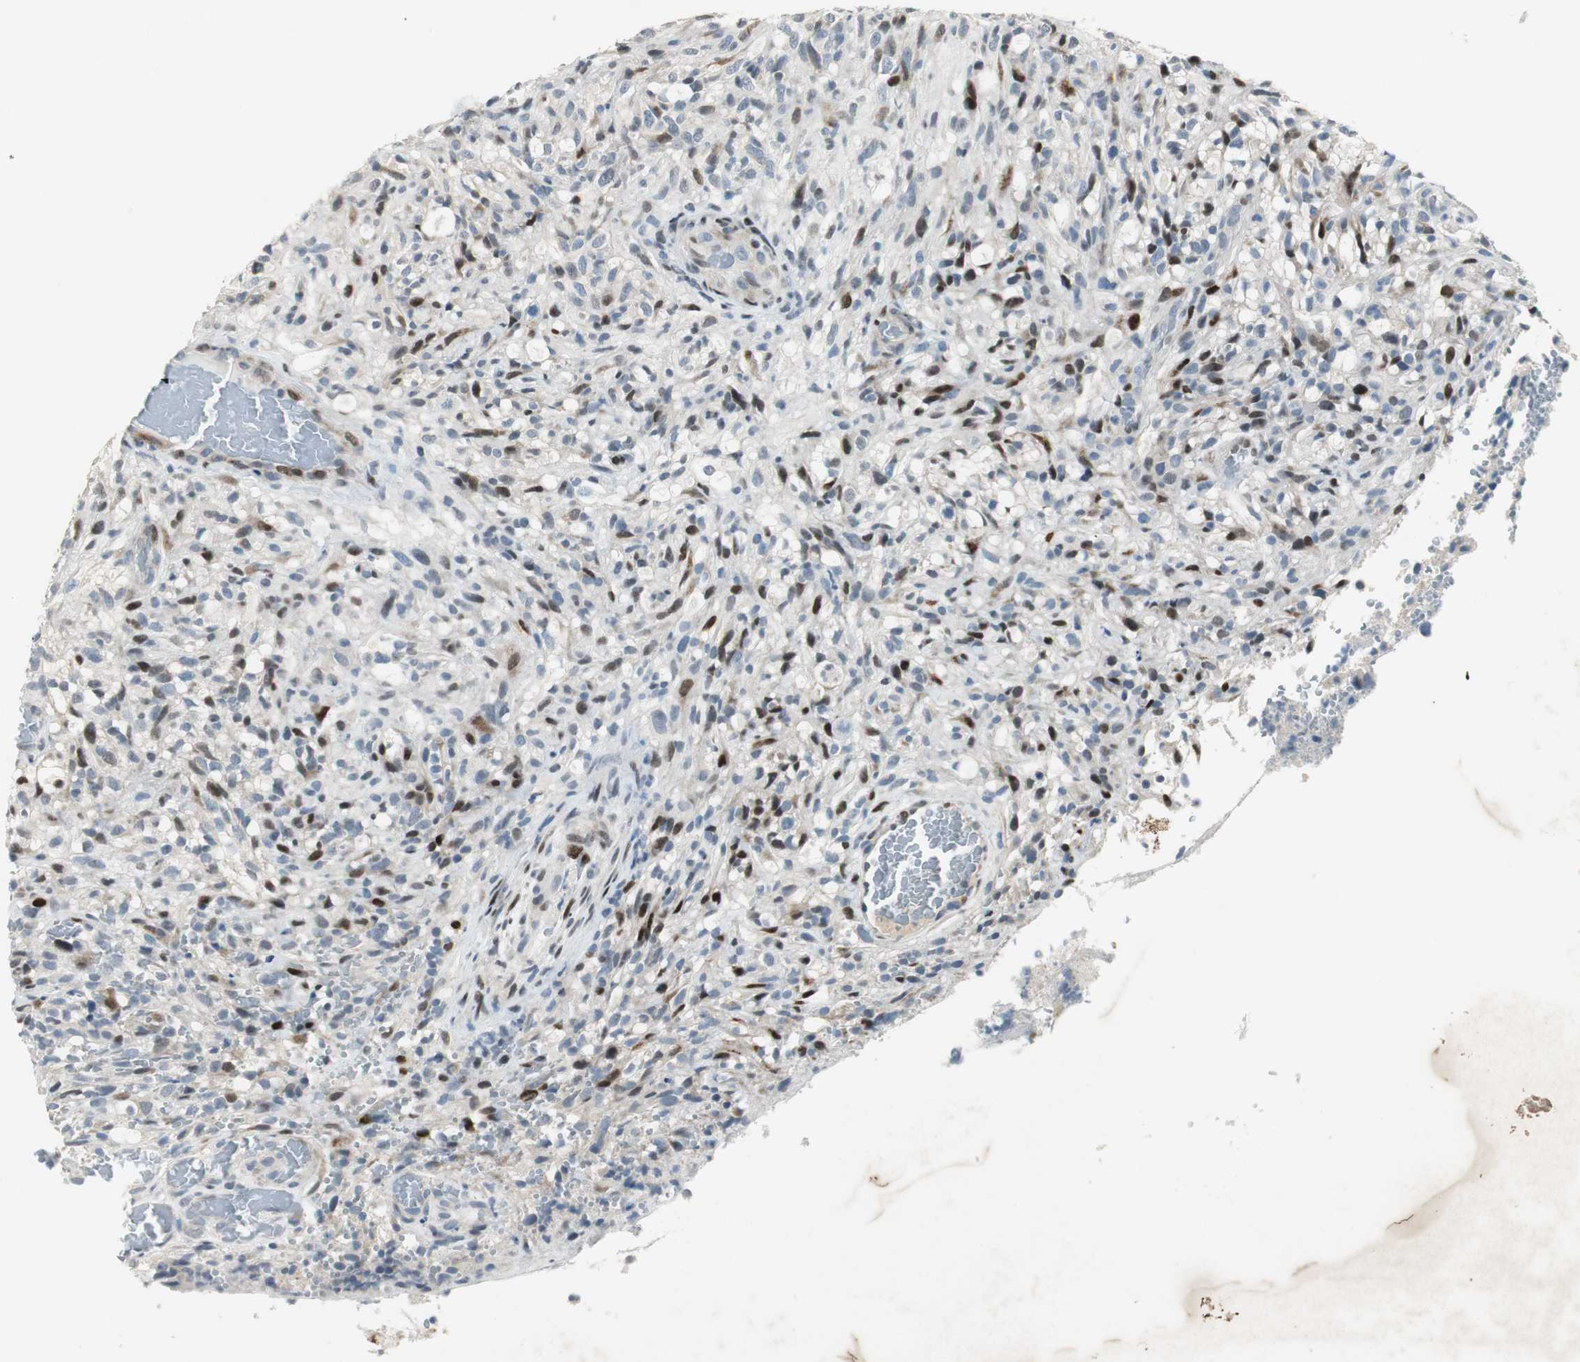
{"staining": {"intensity": "strong", "quantity": "25%-75%", "location": "nuclear"}, "tissue": "glioma", "cell_type": "Tumor cells", "image_type": "cancer", "snomed": [{"axis": "morphology", "description": "Normal tissue, NOS"}, {"axis": "morphology", "description": "Glioma, malignant, High grade"}, {"axis": "topography", "description": "Cerebral cortex"}], "caption": "Immunohistochemistry (DAB) staining of malignant high-grade glioma exhibits strong nuclear protein expression in about 25%-75% of tumor cells. Using DAB (3,3'-diaminobenzidine) (brown) and hematoxylin (blue) stains, captured at high magnification using brightfield microscopy.", "gene": "AJUBA", "patient": {"sex": "male", "age": 75}}